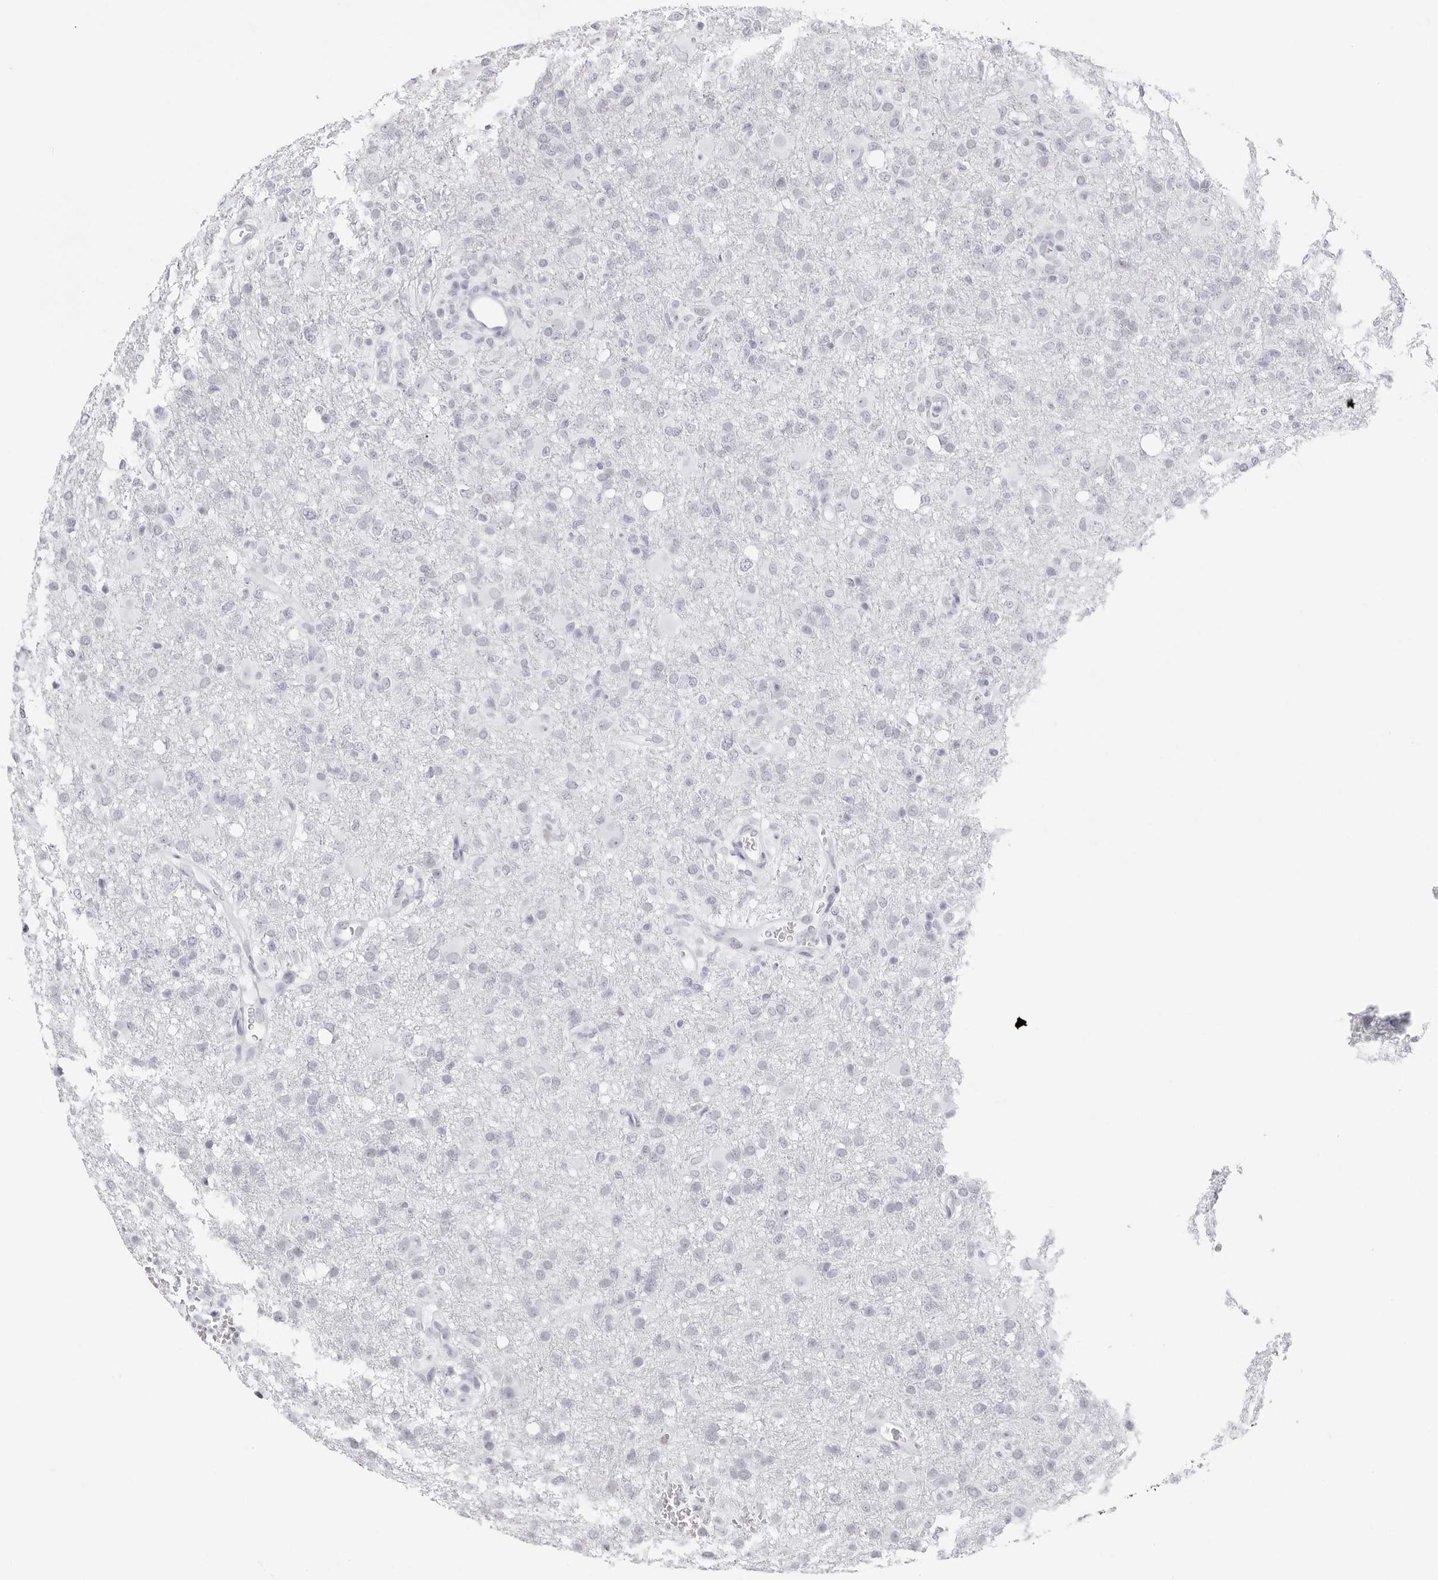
{"staining": {"intensity": "negative", "quantity": "none", "location": "none"}, "tissue": "glioma", "cell_type": "Tumor cells", "image_type": "cancer", "snomed": [{"axis": "morphology", "description": "Glioma, malignant, High grade"}, {"axis": "topography", "description": "Brain"}], "caption": "This is a image of IHC staining of glioma, which shows no positivity in tumor cells.", "gene": "NASP", "patient": {"sex": "female", "age": 57}}